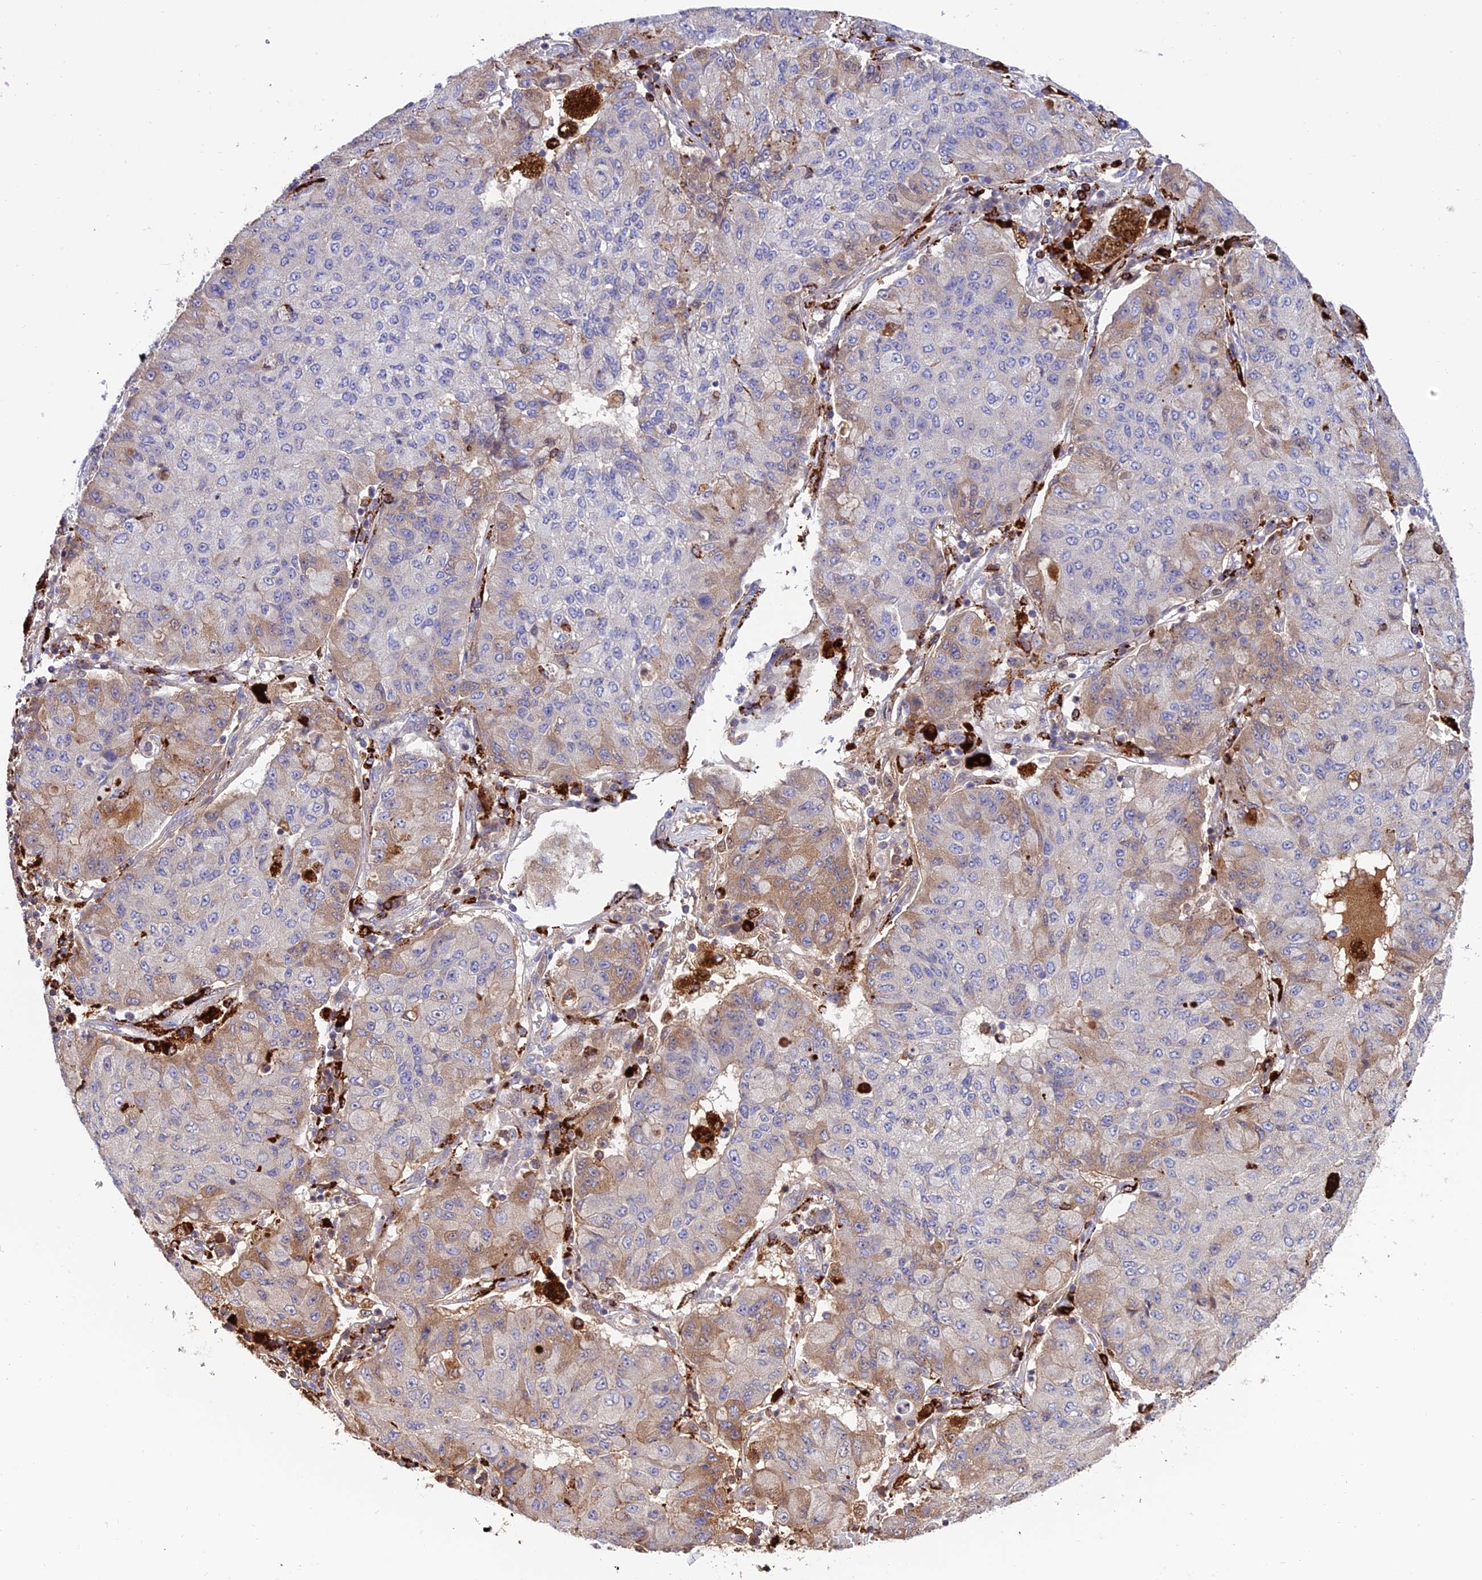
{"staining": {"intensity": "weak", "quantity": "<25%", "location": "cytoplasmic/membranous"}, "tissue": "lung cancer", "cell_type": "Tumor cells", "image_type": "cancer", "snomed": [{"axis": "morphology", "description": "Squamous cell carcinoma, NOS"}, {"axis": "topography", "description": "Lung"}], "caption": "DAB immunohistochemical staining of human squamous cell carcinoma (lung) exhibits no significant expression in tumor cells.", "gene": "ARHGEF18", "patient": {"sex": "male", "age": 74}}